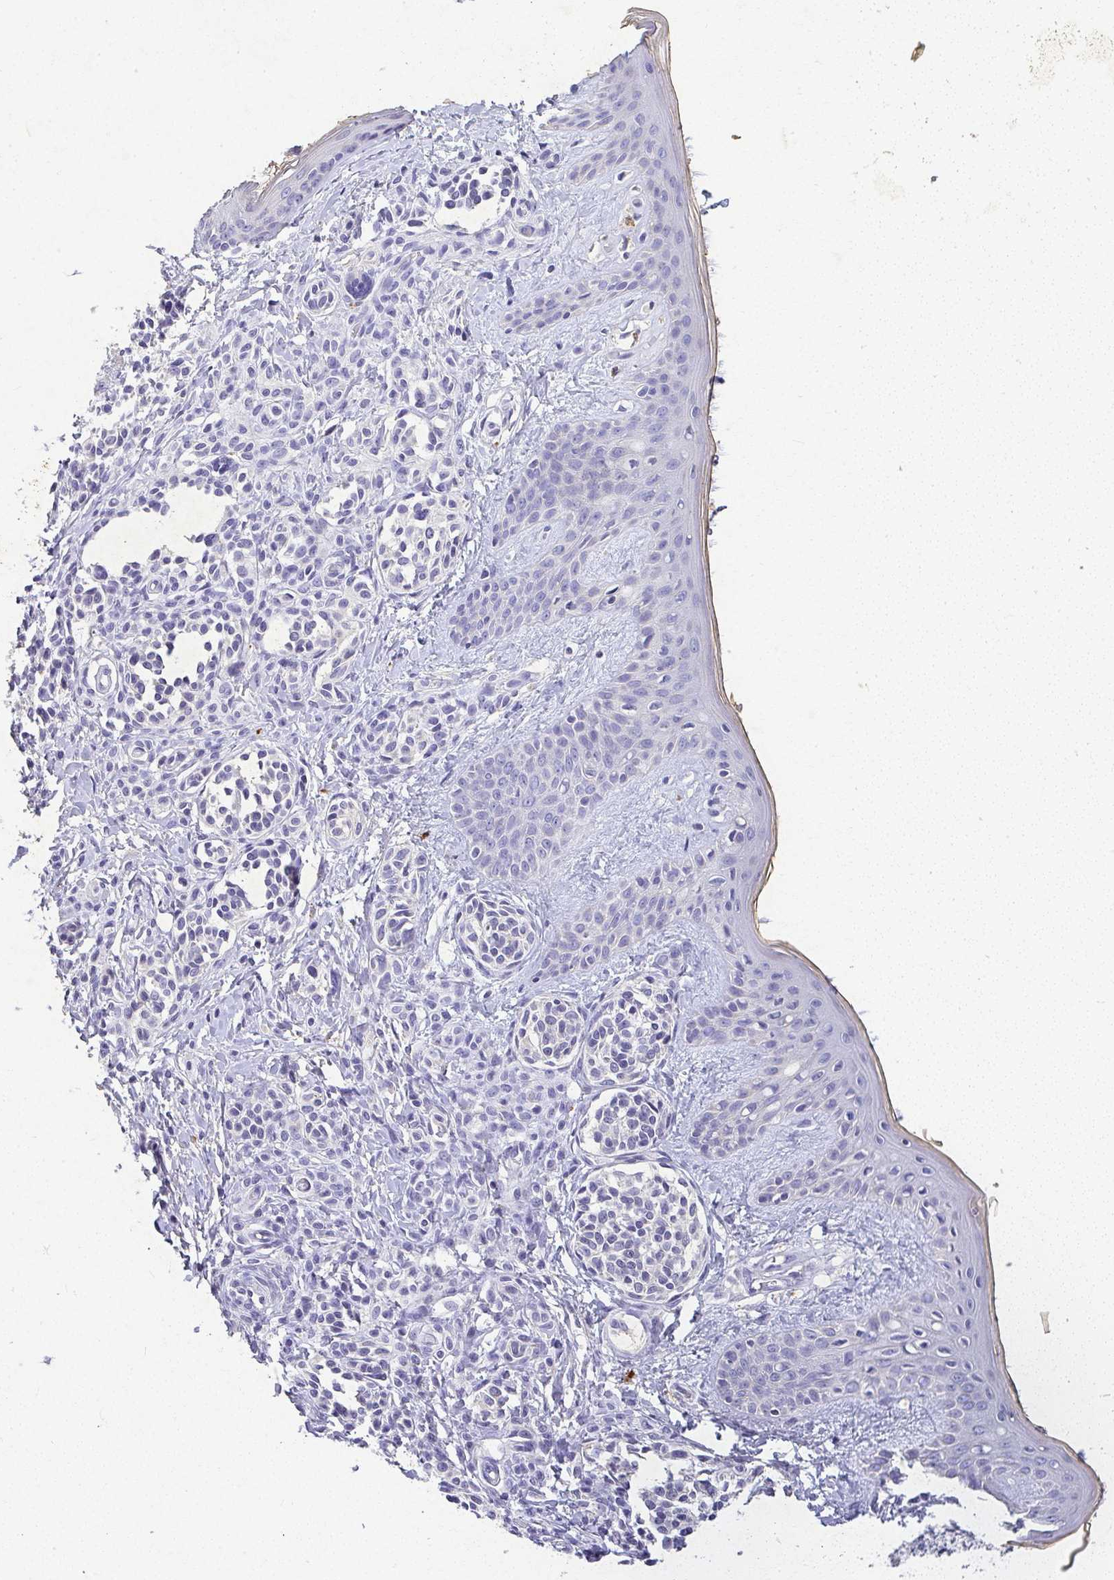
{"staining": {"intensity": "negative", "quantity": "none", "location": "none"}, "tissue": "skin", "cell_type": "Fibroblasts", "image_type": "normal", "snomed": [{"axis": "morphology", "description": "Normal tissue, NOS"}, {"axis": "topography", "description": "Skin"}], "caption": "Fibroblasts show no significant positivity in normal skin. (IHC, brightfield microscopy, high magnification).", "gene": "RPS2", "patient": {"sex": "male", "age": 16}}